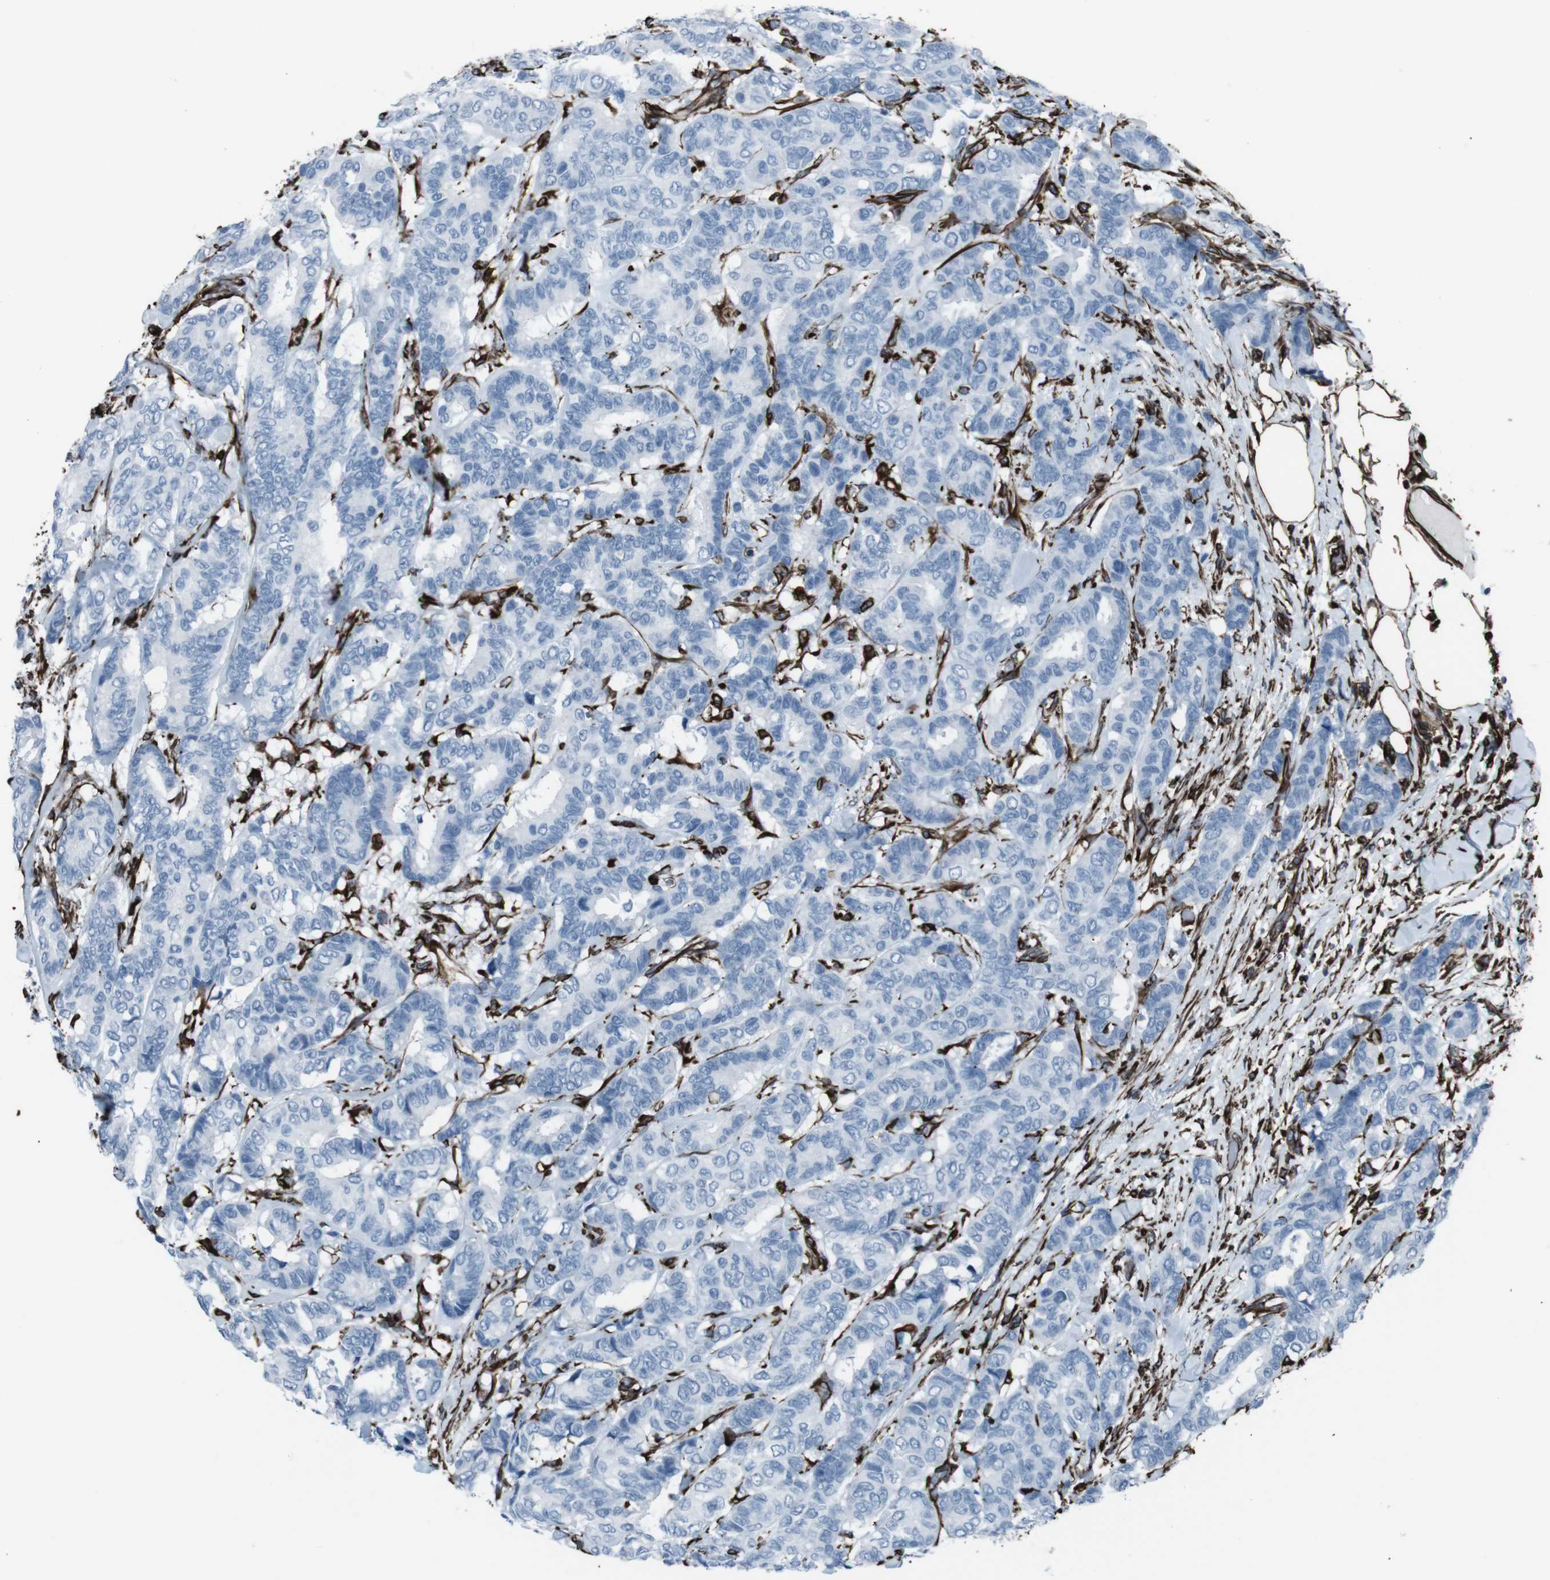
{"staining": {"intensity": "negative", "quantity": "none", "location": "none"}, "tissue": "breast cancer", "cell_type": "Tumor cells", "image_type": "cancer", "snomed": [{"axis": "morphology", "description": "Duct carcinoma"}, {"axis": "topography", "description": "Breast"}], "caption": "This is a micrograph of immunohistochemistry staining of infiltrating ductal carcinoma (breast), which shows no positivity in tumor cells.", "gene": "ZDHHC6", "patient": {"sex": "female", "age": 87}}